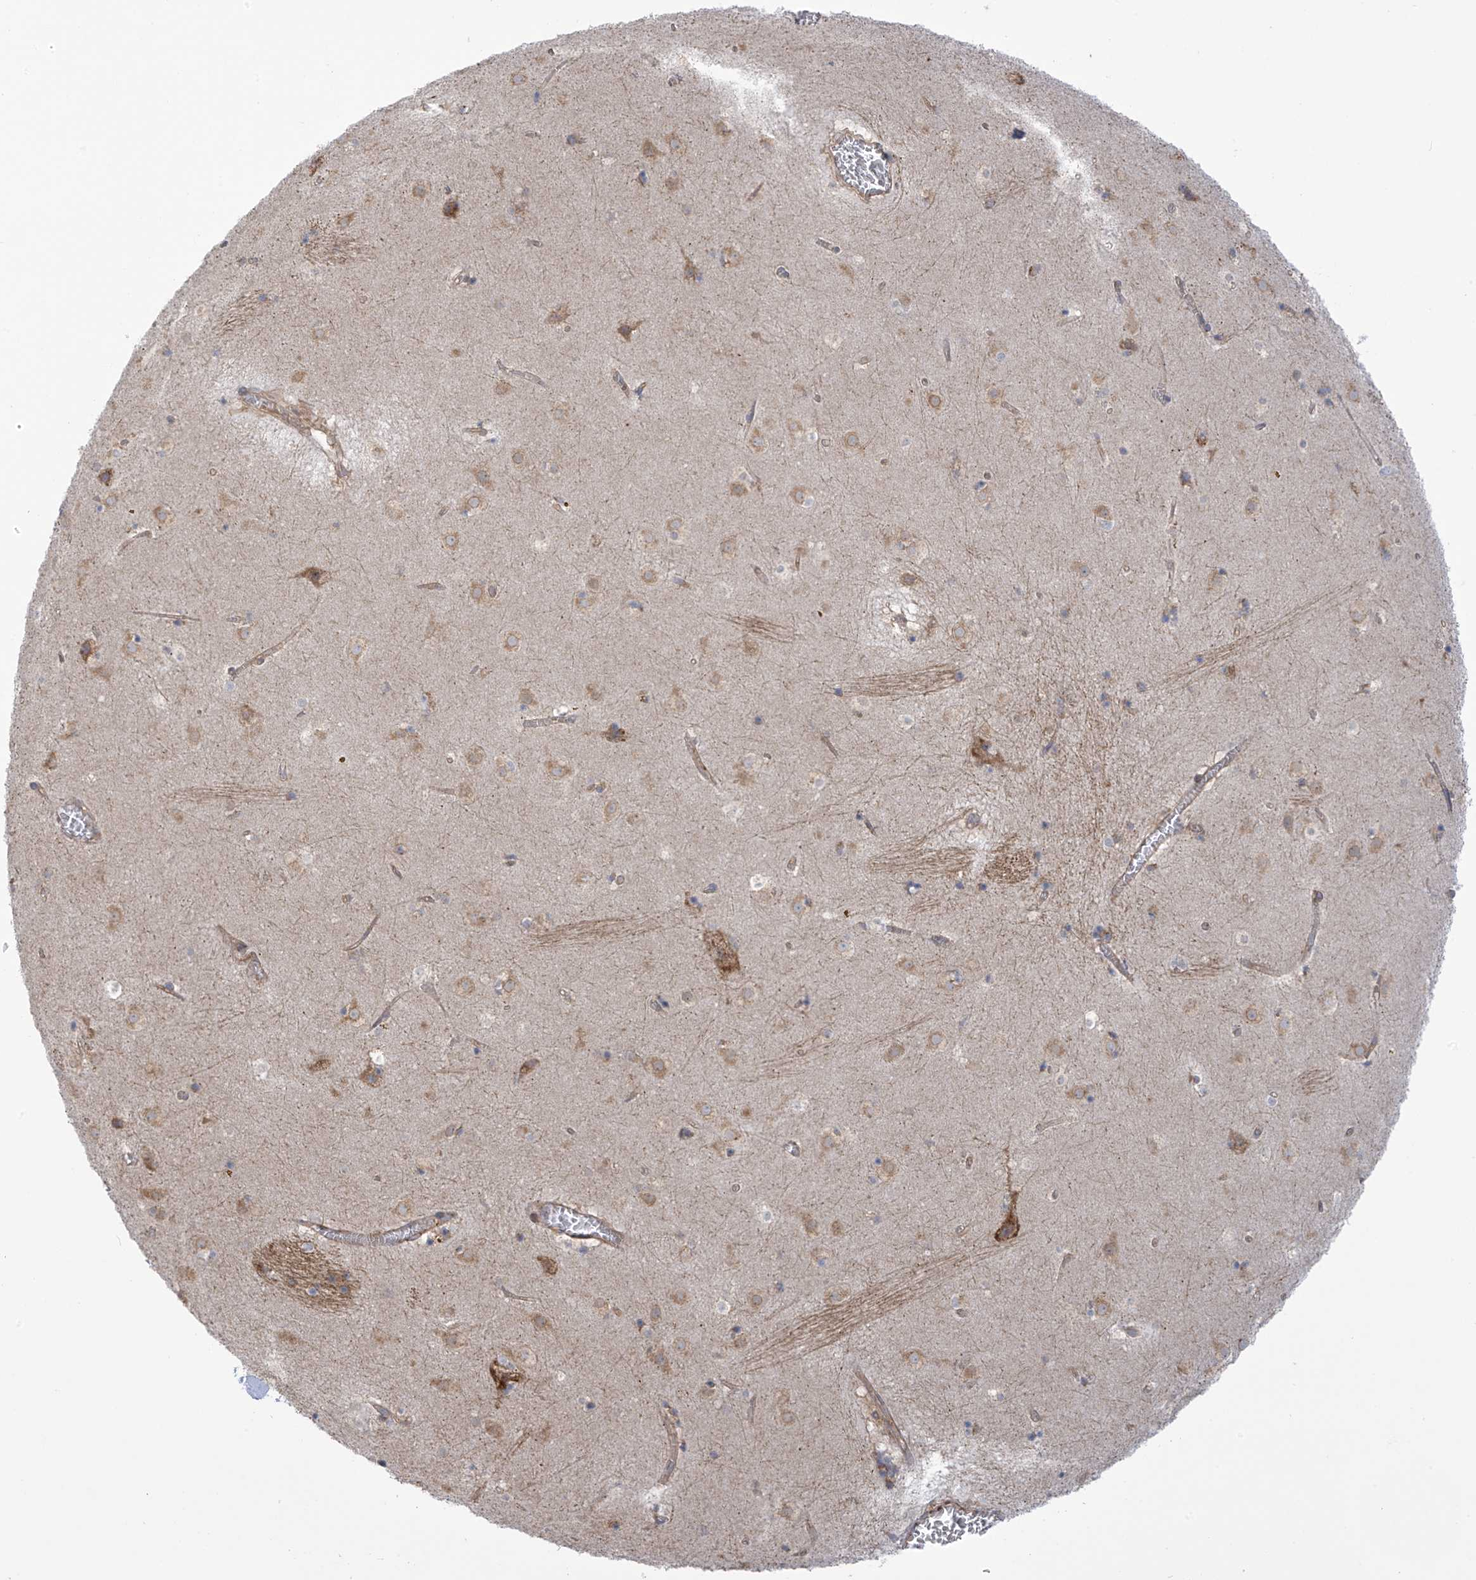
{"staining": {"intensity": "negative", "quantity": "none", "location": "none"}, "tissue": "caudate", "cell_type": "Glial cells", "image_type": "normal", "snomed": [{"axis": "morphology", "description": "Normal tissue, NOS"}, {"axis": "topography", "description": "Lateral ventricle wall"}], "caption": "Immunohistochemistry photomicrograph of unremarkable caudate: caudate stained with DAB (3,3'-diaminobenzidine) demonstrates no significant protein positivity in glial cells.", "gene": "KIAA1522", "patient": {"sex": "male", "age": 70}}